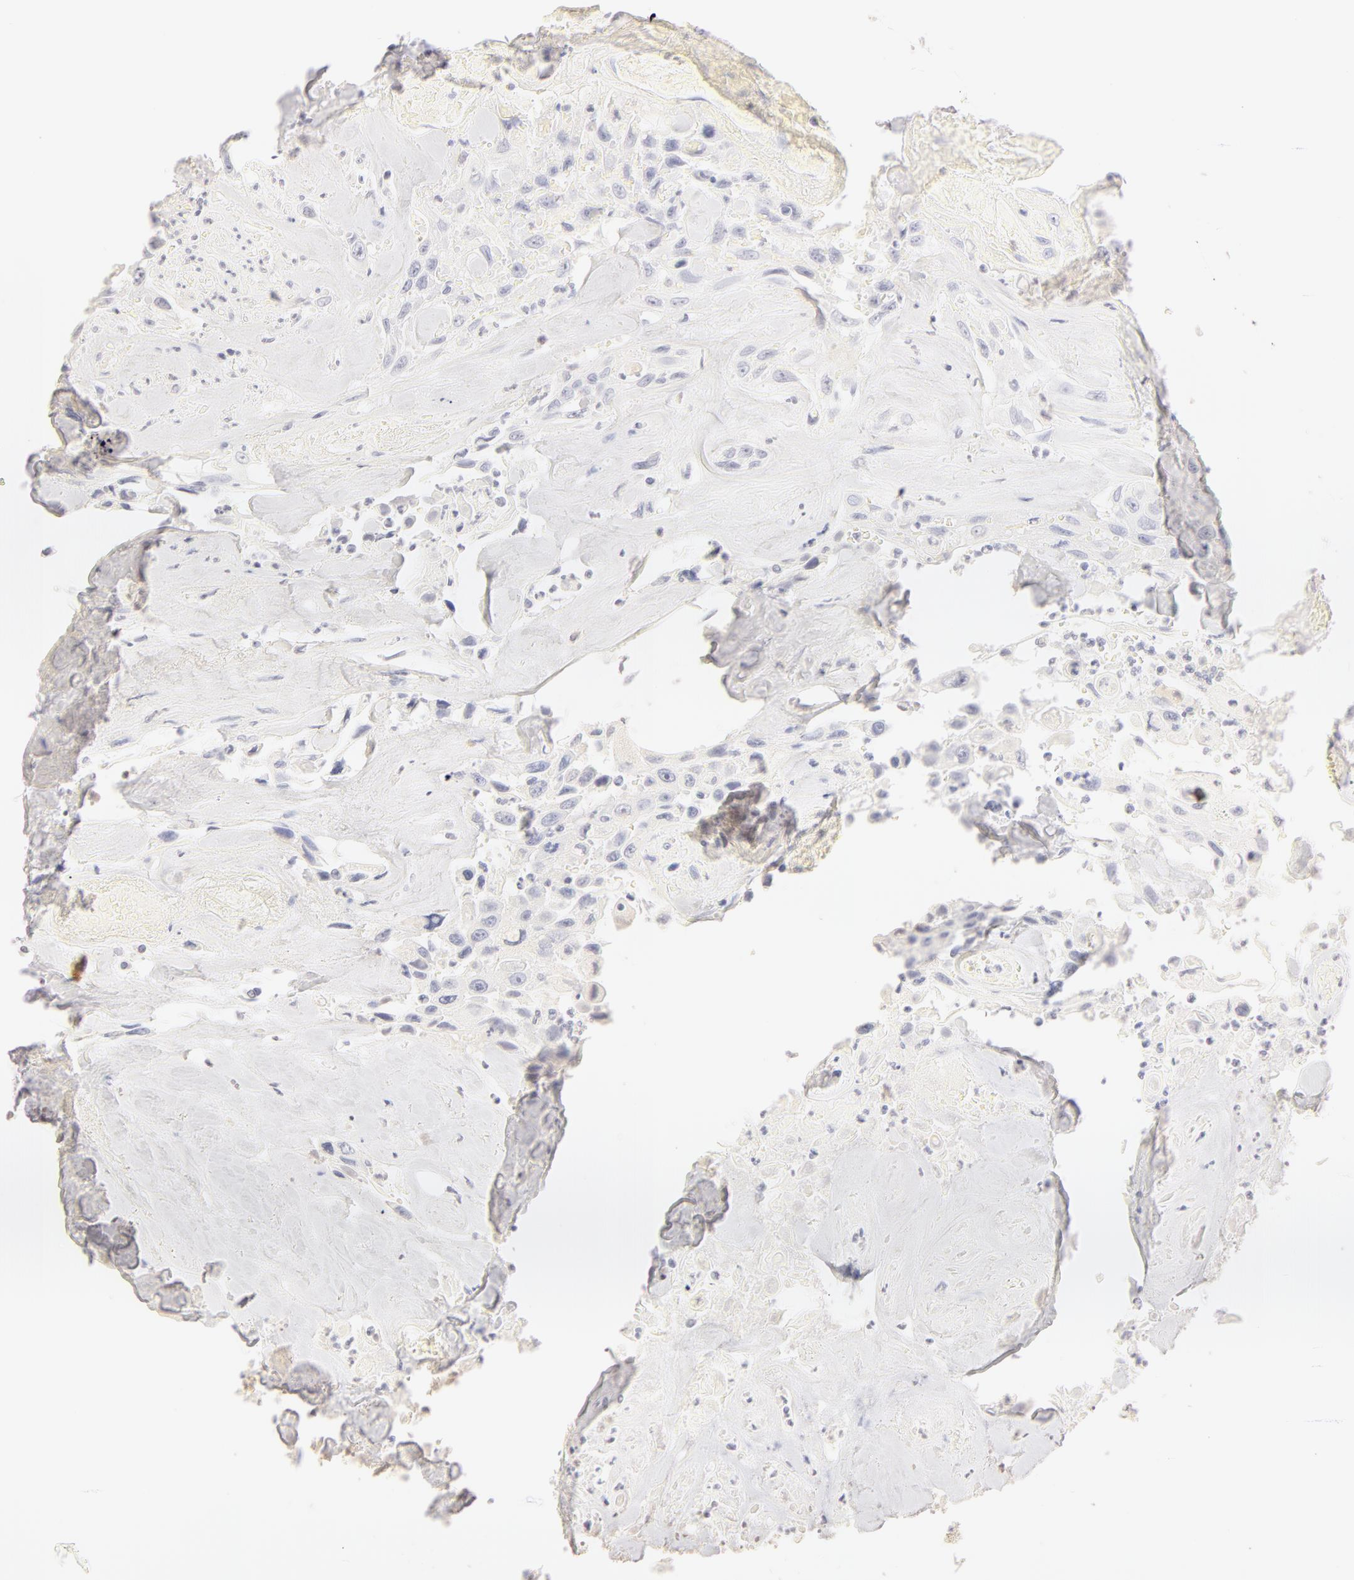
{"staining": {"intensity": "negative", "quantity": "none", "location": "none"}, "tissue": "urothelial cancer", "cell_type": "Tumor cells", "image_type": "cancer", "snomed": [{"axis": "morphology", "description": "Urothelial carcinoma, High grade"}, {"axis": "topography", "description": "Urinary bladder"}], "caption": "The micrograph shows no staining of tumor cells in urothelial cancer.", "gene": "LGALS7B", "patient": {"sex": "female", "age": 84}}